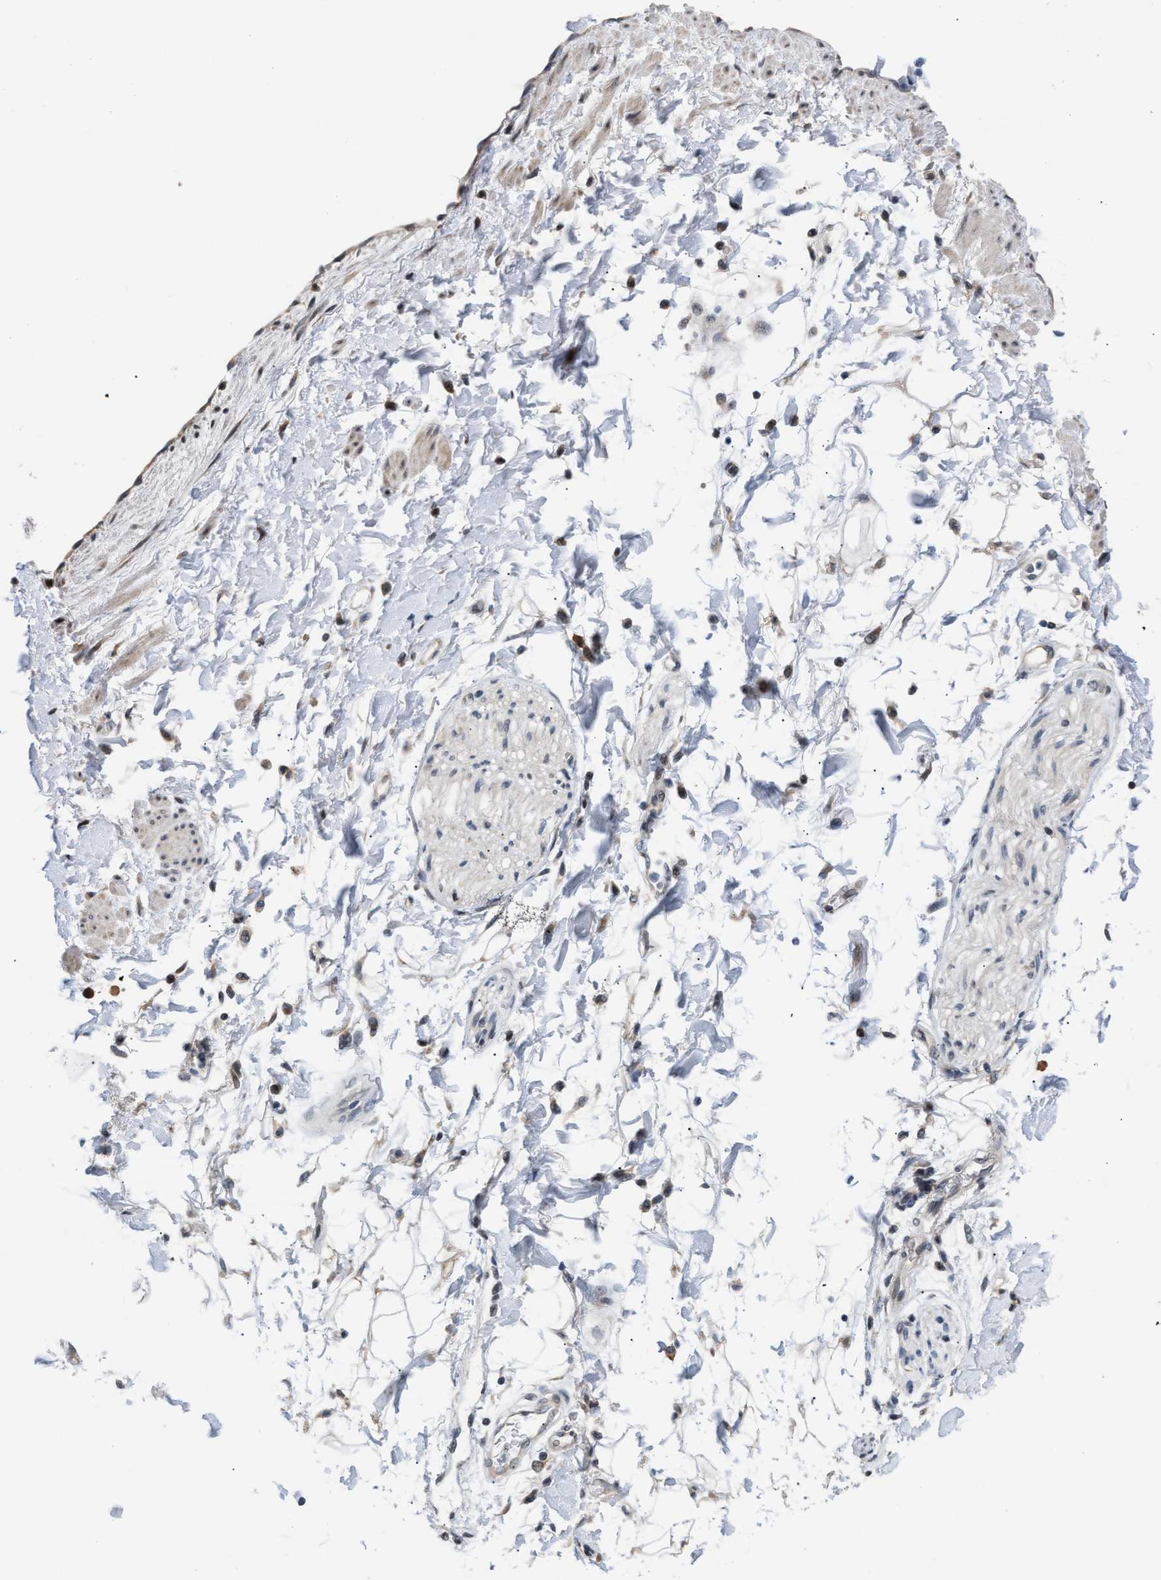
{"staining": {"intensity": "negative", "quantity": "none", "location": "none"}, "tissue": "adipose tissue", "cell_type": "Adipocytes", "image_type": "normal", "snomed": [{"axis": "morphology", "description": "Normal tissue, NOS"}, {"axis": "morphology", "description": "Adenocarcinoma, NOS"}, {"axis": "topography", "description": "Duodenum"}, {"axis": "topography", "description": "Peripheral nerve tissue"}], "caption": "This is an immunohistochemistry (IHC) image of unremarkable adipose tissue. There is no staining in adipocytes.", "gene": "TXNRD3", "patient": {"sex": "female", "age": 60}}